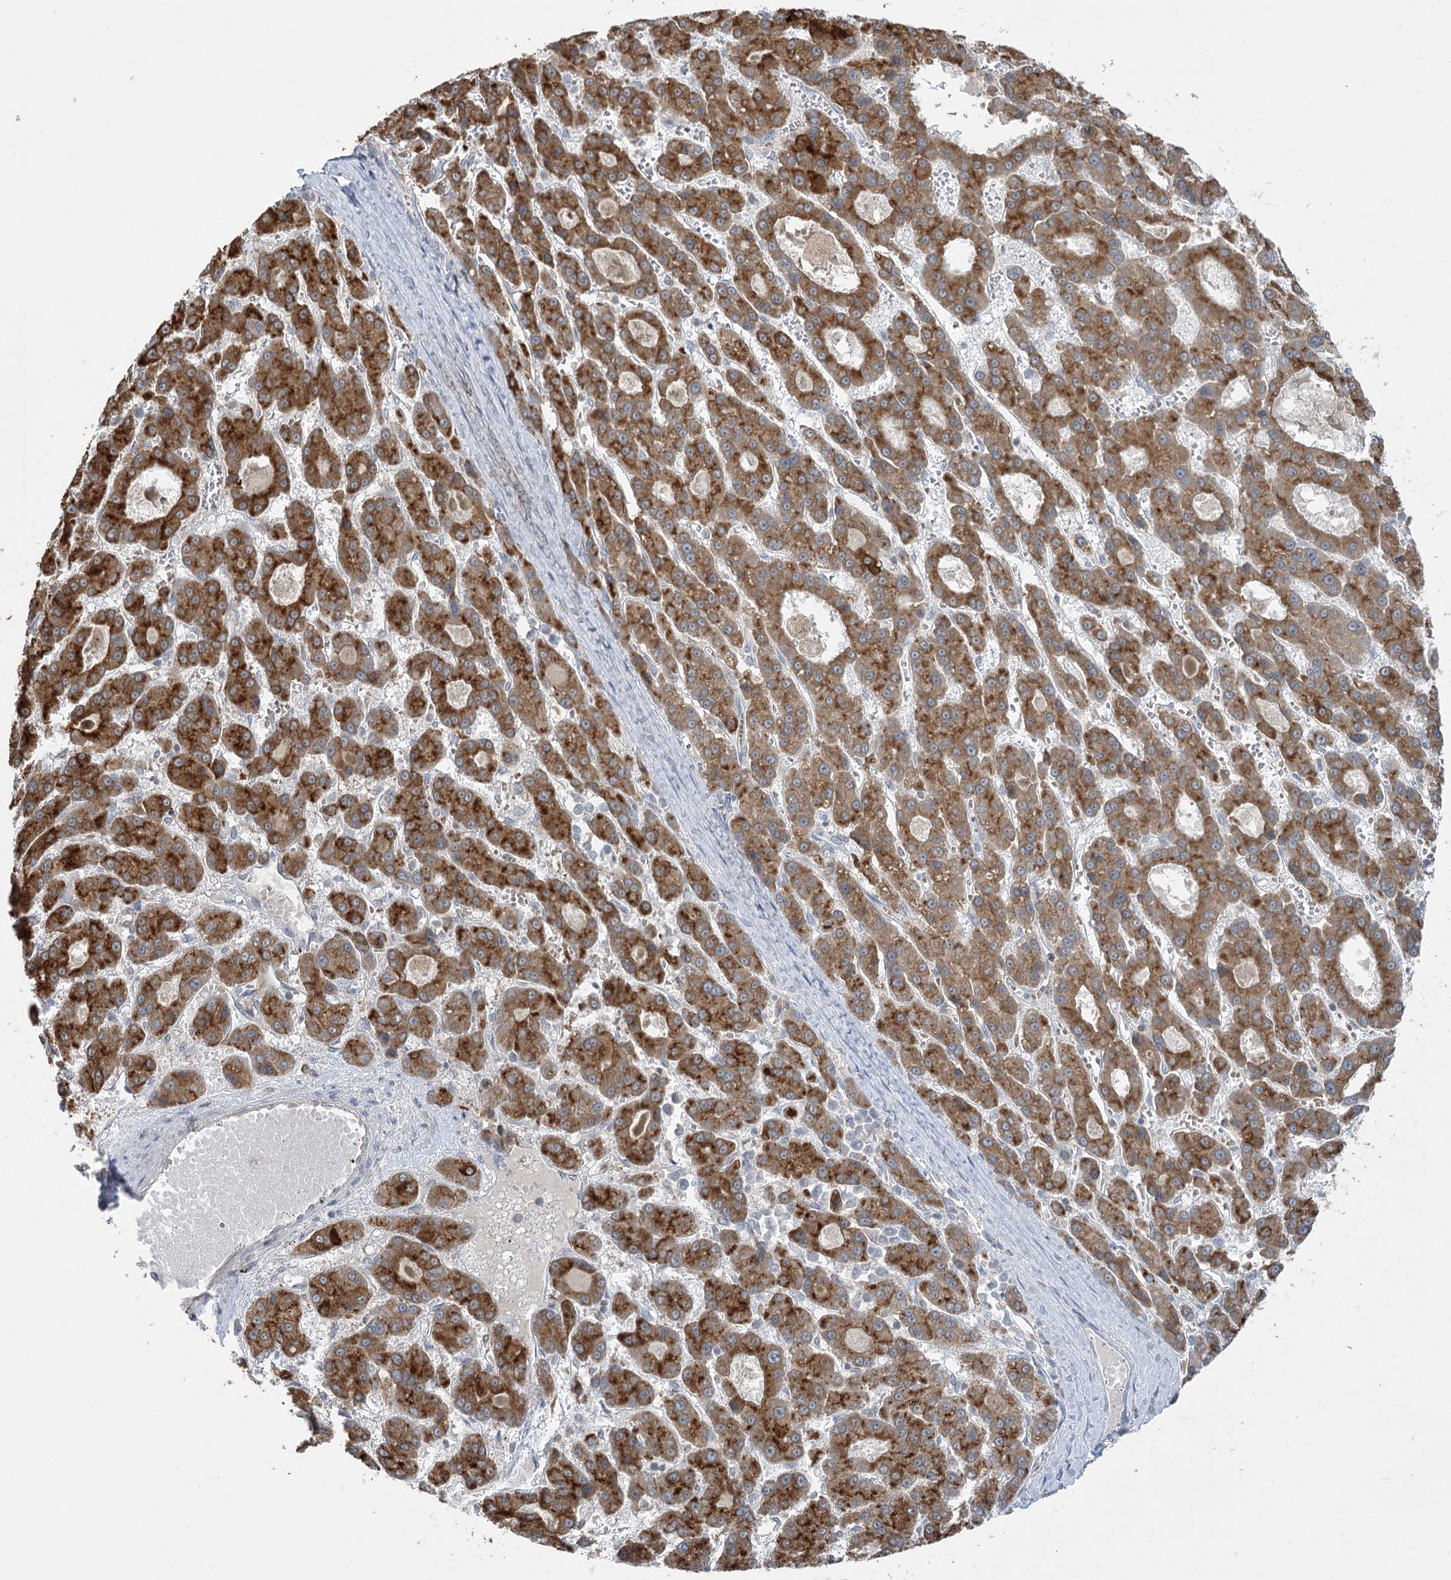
{"staining": {"intensity": "strong", "quantity": ">75%", "location": "cytoplasmic/membranous"}, "tissue": "liver cancer", "cell_type": "Tumor cells", "image_type": "cancer", "snomed": [{"axis": "morphology", "description": "Carcinoma, Hepatocellular, NOS"}, {"axis": "topography", "description": "Liver"}], "caption": "This is a histology image of IHC staining of liver hepatocellular carcinoma, which shows strong staining in the cytoplasmic/membranous of tumor cells.", "gene": "TRAF3IP1", "patient": {"sex": "male", "age": 70}}